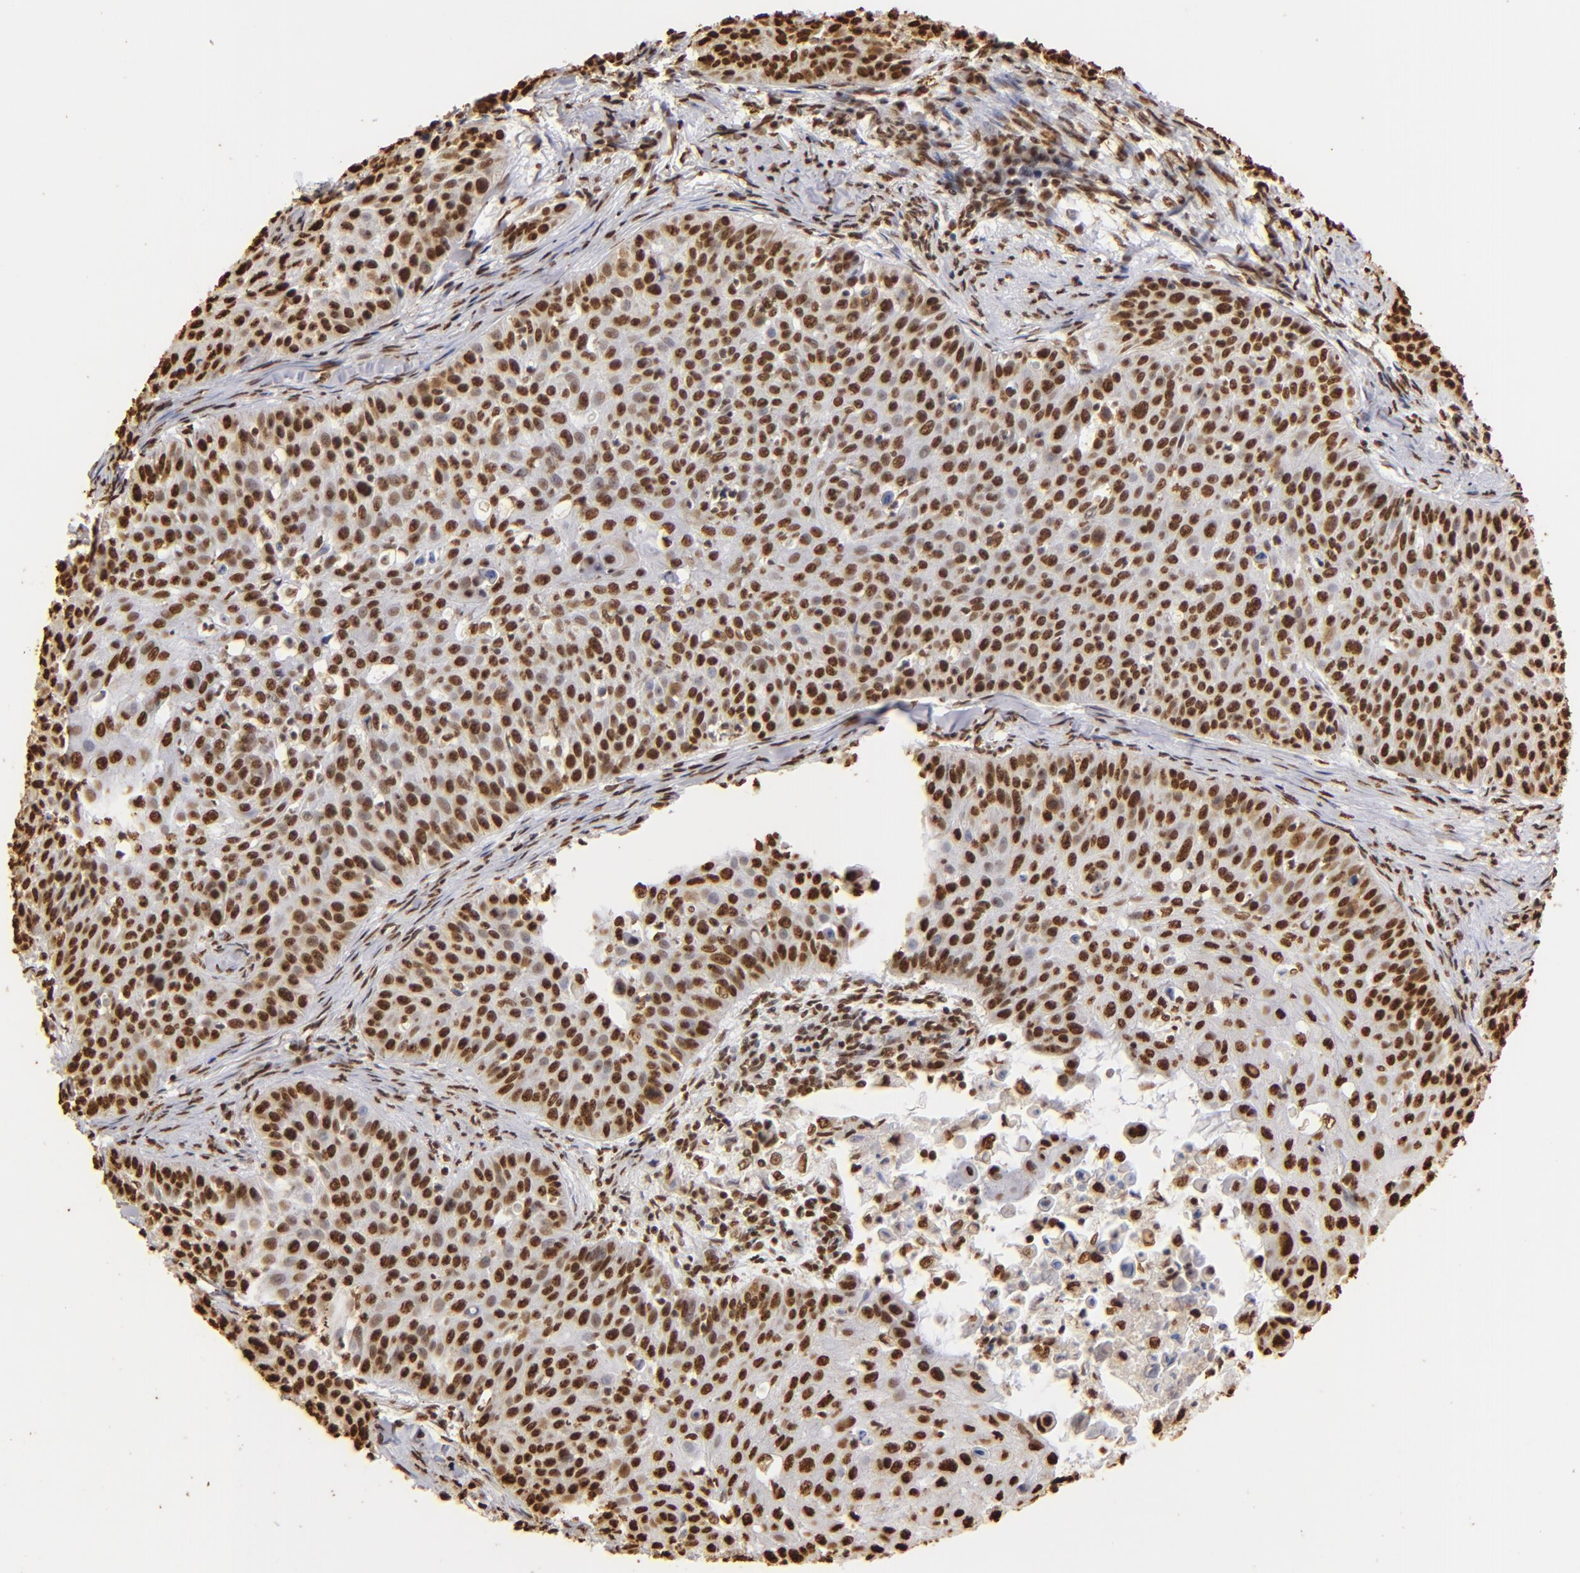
{"staining": {"intensity": "strong", "quantity": ">75%", "location": "nuclear"}, "tissue": "skin cancer", "cell_type": "Tumor cells", "image_type": "cancer", "snomed": [{"axis": "morphology", "description": "Squamous cell carcinoma, NOS"}, {"axis": "topography", "description": "Skin"}], "caption": "A high amount of strong nuclear positivity is present in about >75% of tumor cells in skin squamous cell carcinoma tissue.", "gene": "ILF3", "patient": {"sex": "male", "age": 82}}